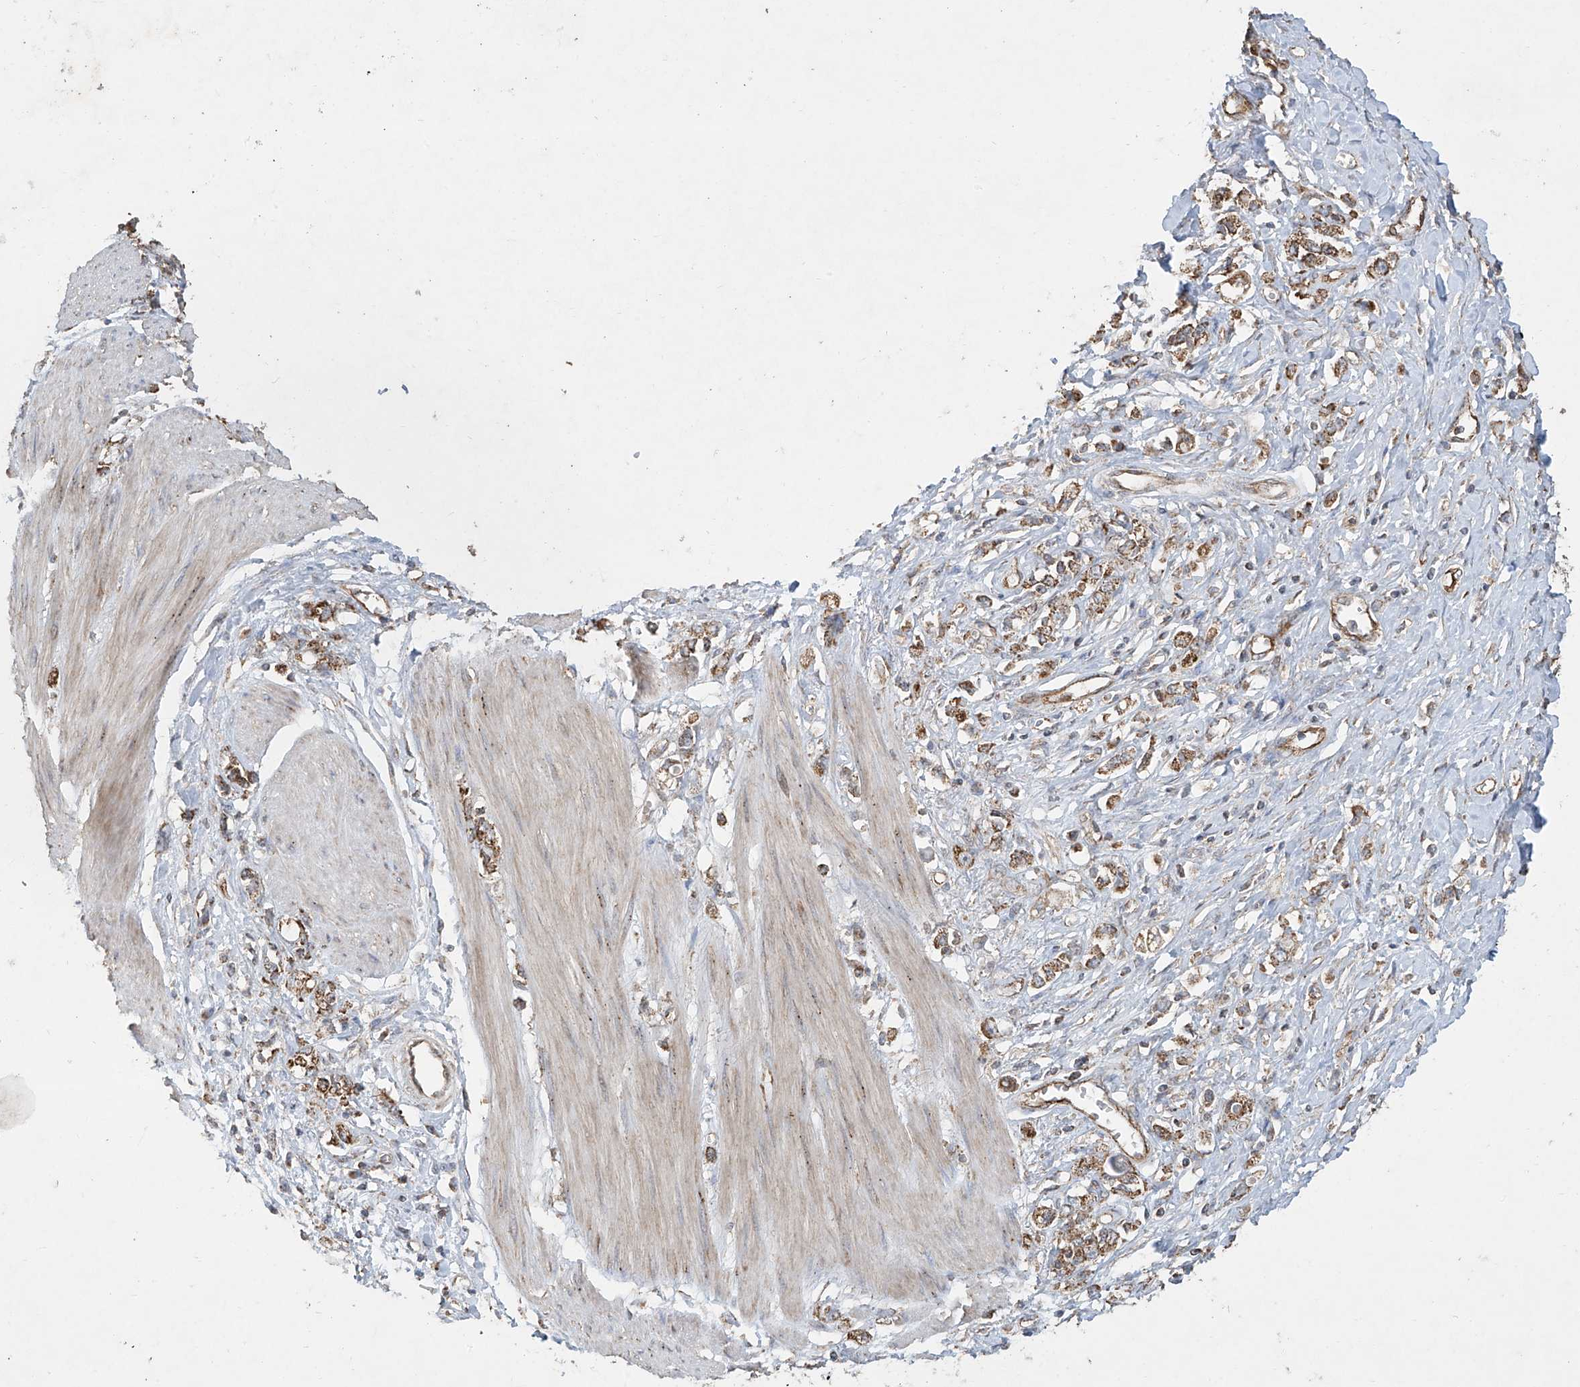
{"staining": {"intensity": "moderate", "quantity": ">75%", "location": "cytoplasmic/membranous"}, "tissue": "stomach cancer", "cell_type": "Tumor cells", "image_type": "cancer", "snomed": [{"axis": "morphology", "description": "Adenocarcinoma, NOS"}, {"axis": "topography", "description": "Stomach"}], "caption": "IHC photomicrograph of neoplastic tissue: stomach cancer stained using immunohistochemistry shows medium levels of moderate protein expression localized specifically in the cytoplasmic/membranous of tumor cells, appearing as a cytoplasmic/membranous brown color.", "gene": "UQCC1", "patient": {"sex": "female", "age": 76}}